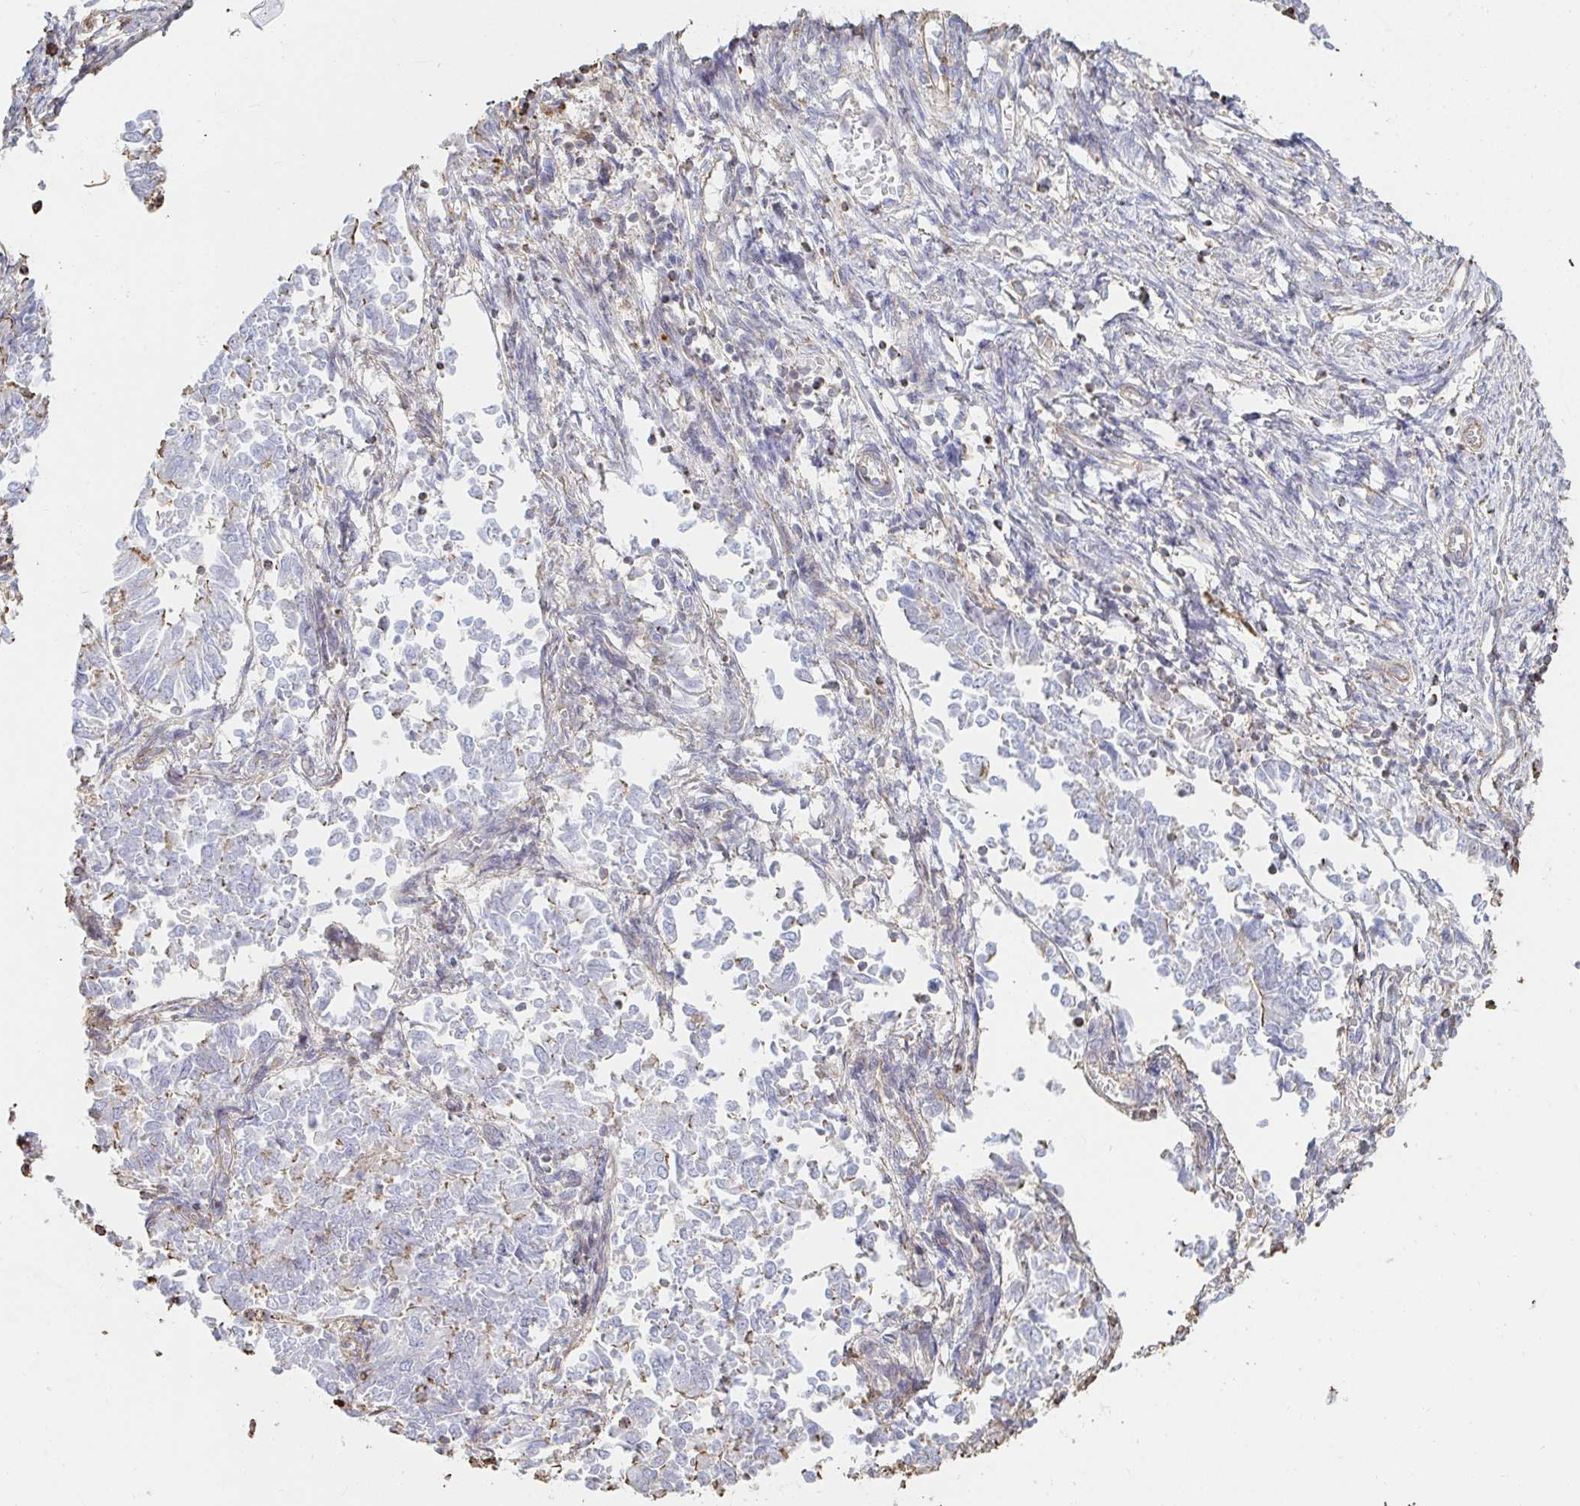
{"staining": {"intensity": "moderate", "quantity": "<25%", "location": "cytoplasmic/membranous"}, "tissue": "endometrial cancer", "cell_type": "Tumor cells", "image_type": "cancer", "snomed": [{"axis": "morphology", "description": "Adenocarcinoma, NOS"}, {"axis": "topography", "description": "Endometrium"}], "caption": "Tumor cells exhibit low levels of moderate cytoplasmic/membranous positivity in approximately <25% of cells in human endometrial cancer (adenocarcinoma).", "gene": "PTPN14", "patient": {"sex": "female", "age": 65}}